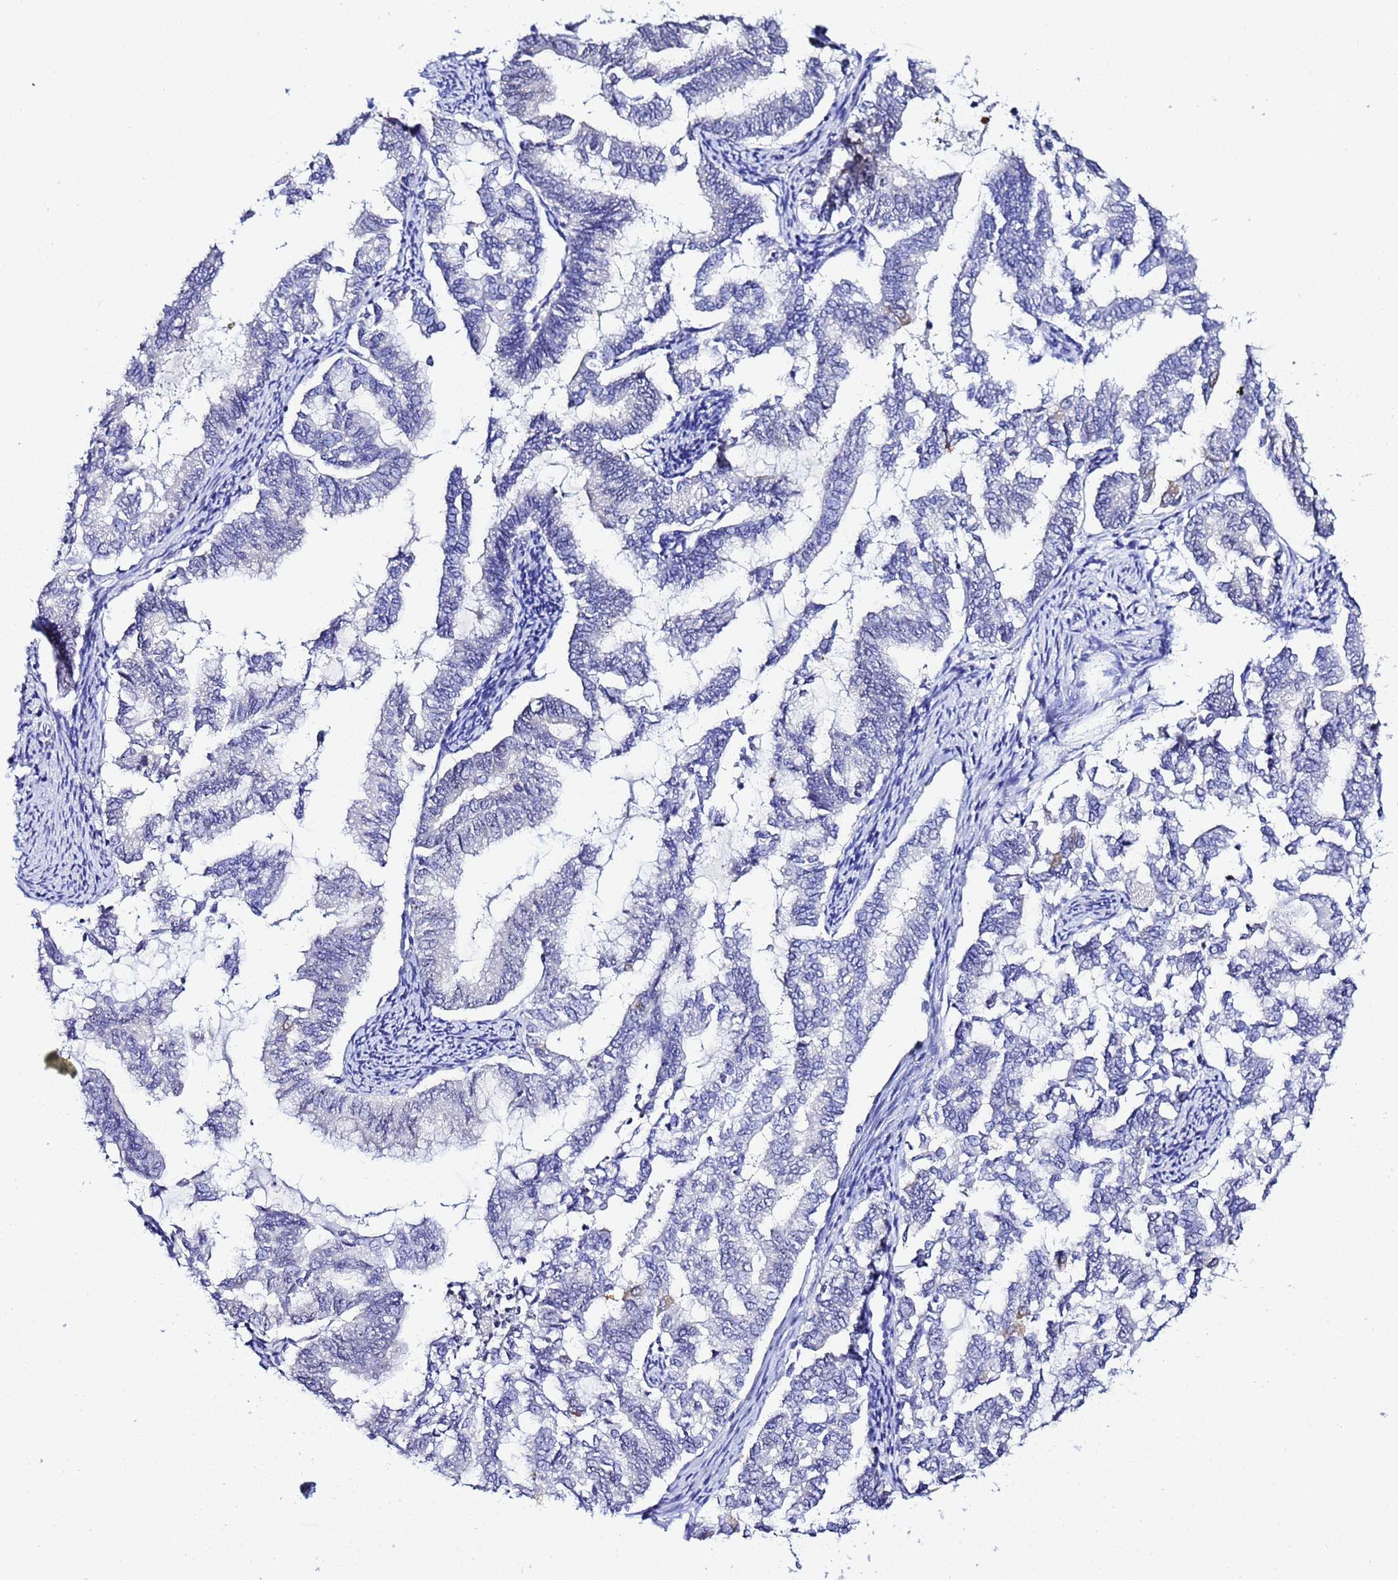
{"staining": {"intensity": "negative", "quantity": "none", "location": "none"}, "tissue": "endometrial cancer", "cell_type": "Tumor cells", "image_type": "cancer", "snomed": [{"axis": "morphology", "description": "Adenocarcinoma, NOS"}, {"axis": "topography", "description": "Endometrium"}], "caption": "Tumor cells show no significant protein staining in endometrial cancer (adenocarcinoma).", "gene": "ACTL6B", "patient": {"sex": "female", "age": 79}}